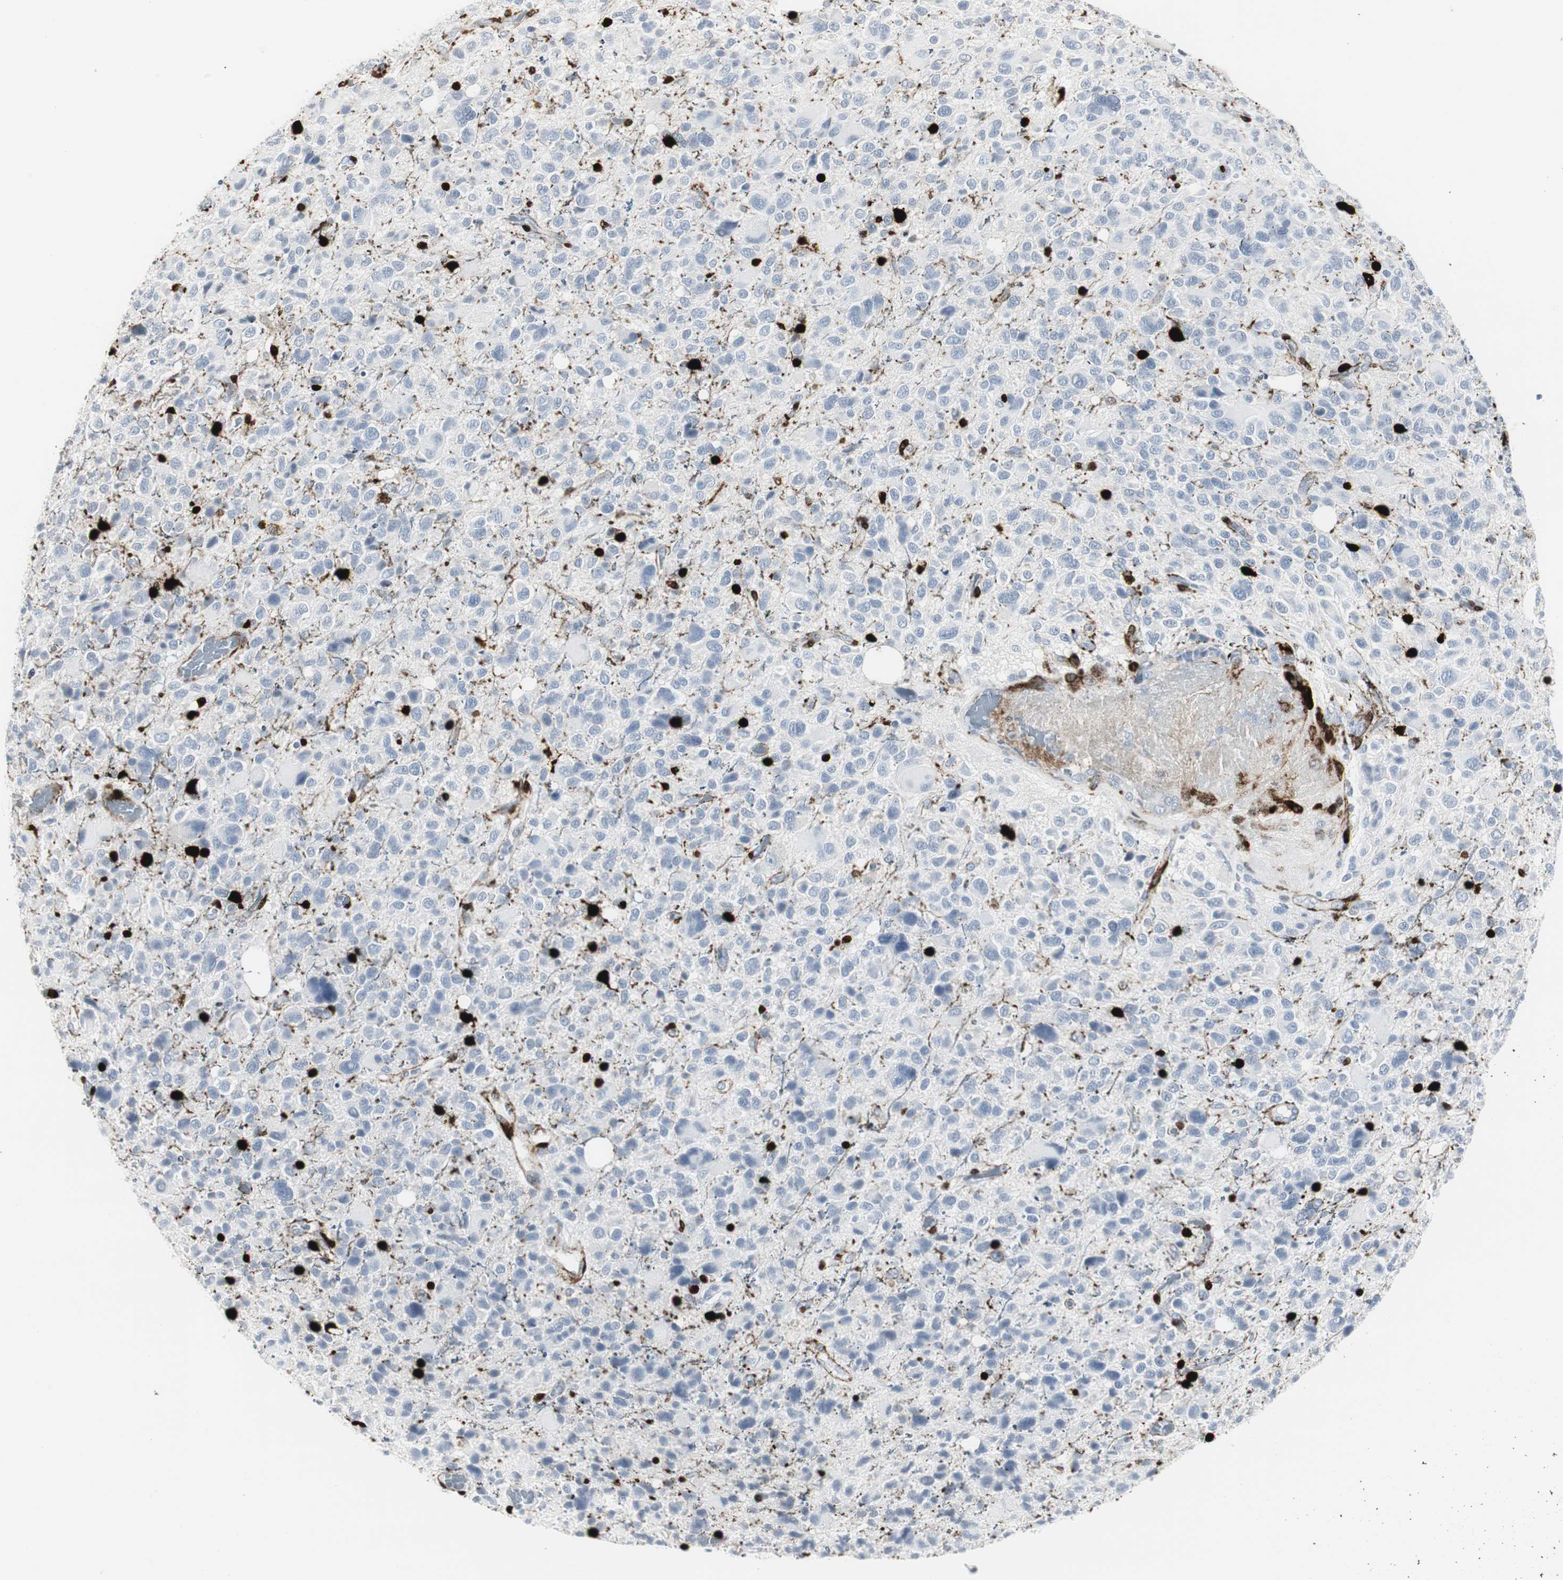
{"staining": {"intensity": "strong", "quantity": "<25%", "location": "cytoplasmic/membranous,nuclear"}, "tissue": "glioma", "cell_type": "Tumor cells", "image_type": "cancer", "snomed": [{"axis": "morphology", "description": "Glioma, malignant, High grade"}, {"axis": "topography", "description": "Brain"}], "caption": "A brown stain labels strong cytoplasmic/membranous and nuclear staining of a protein in glioma tumor cells.", "gene": "PPP1R14A", "patient": {"sex": "male", "age": 48}}